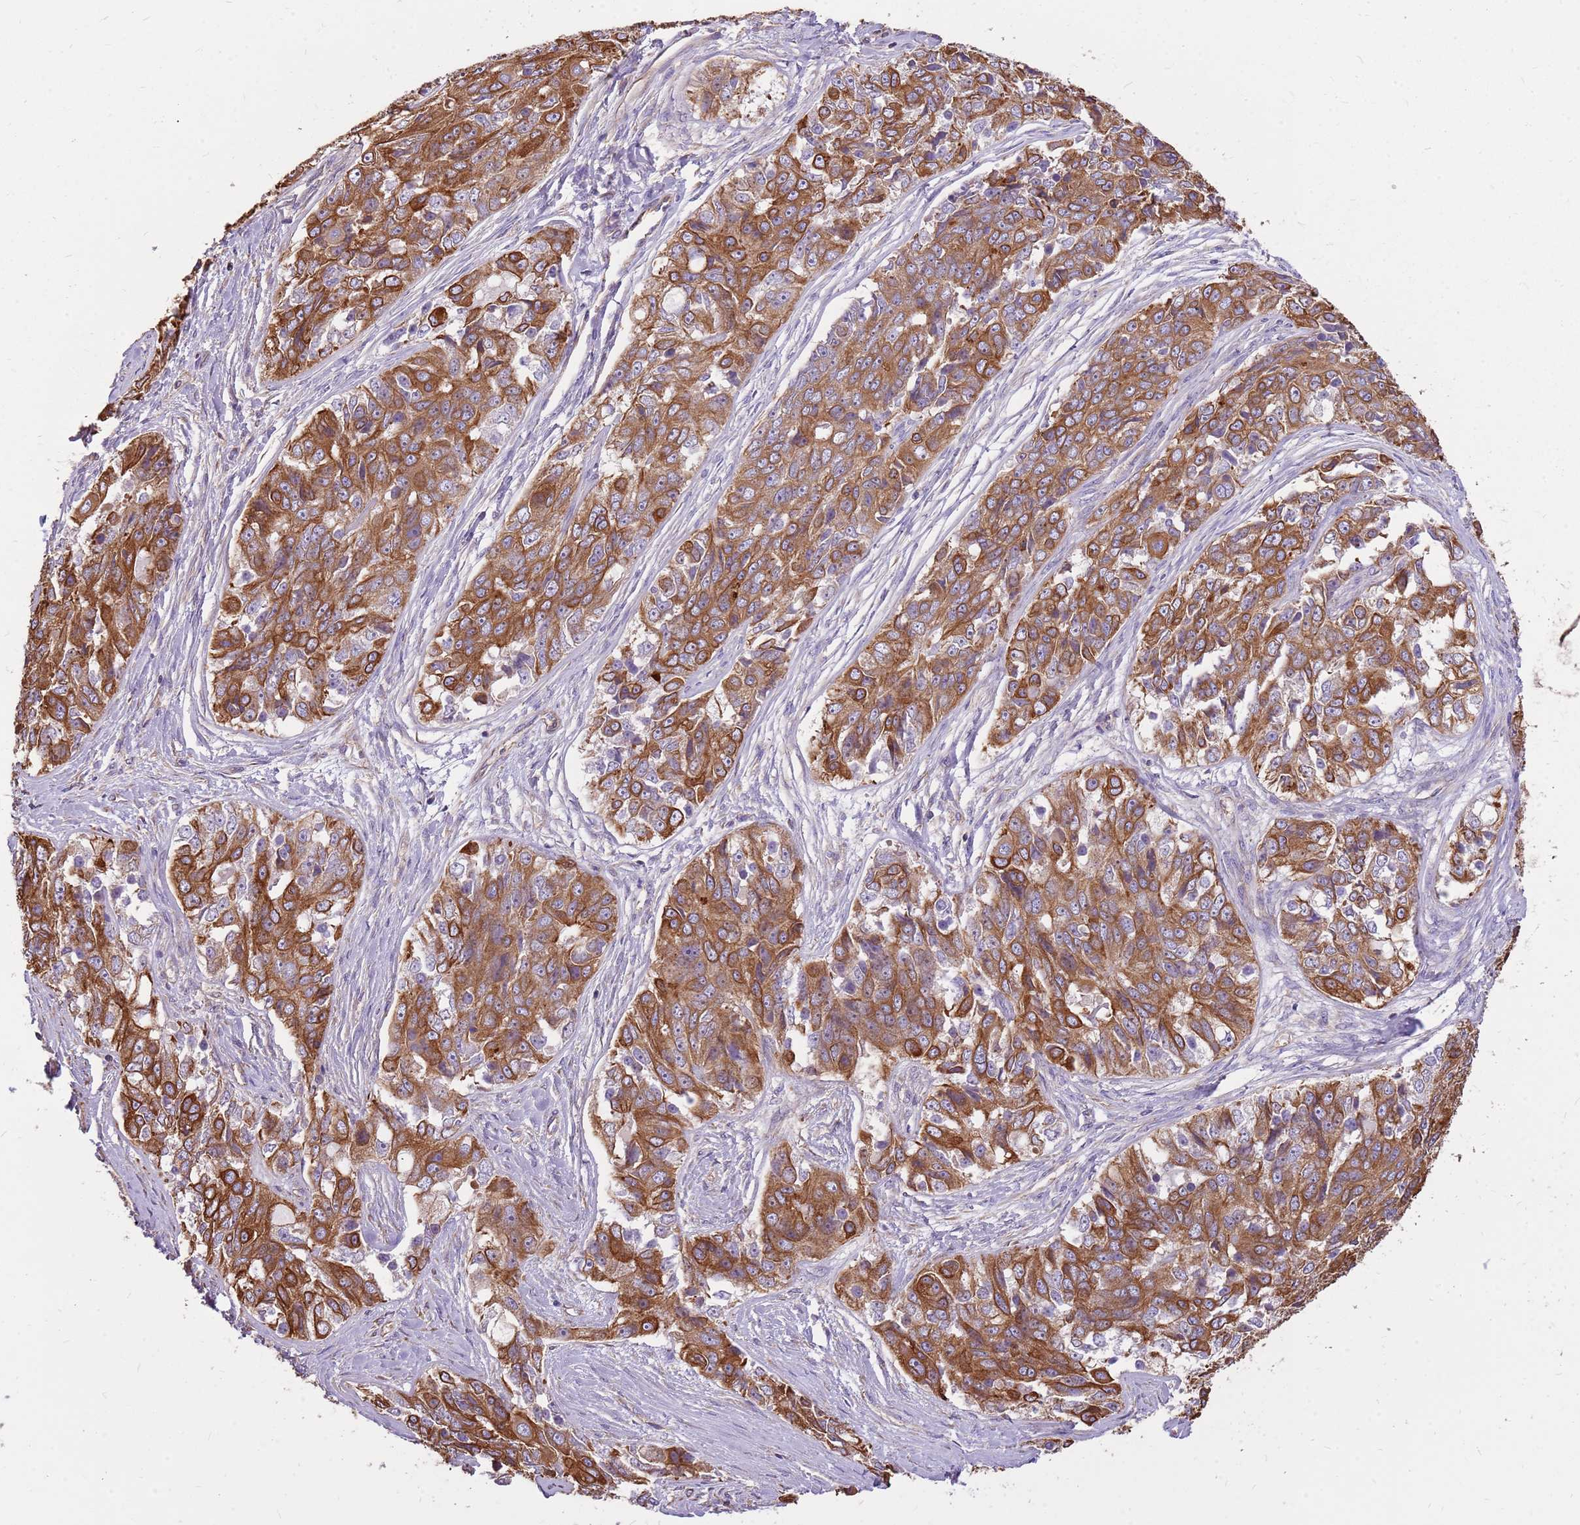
{"staining": {"intensity": "strong", "quantity": ">75%", "location": "cytoplasmic/membranous"}, "tissue": "ovarian cancer", "cell_type": "Tumor cells", "image_type": "cancer", "snomed": [{"axis": "morphology", "description": "Carcinoma, endometroid"}, {"axis": "topography", "description": "Ovary"}], "caption": "Protein staining of ovarian cancer (endometroid carcinoma) tissue shows strong cytoplasmic/membranous positivity in approximately >75% of tumor cells.", "gene": "WASHC4", "patient": {"sex": "female", "age": 51}}